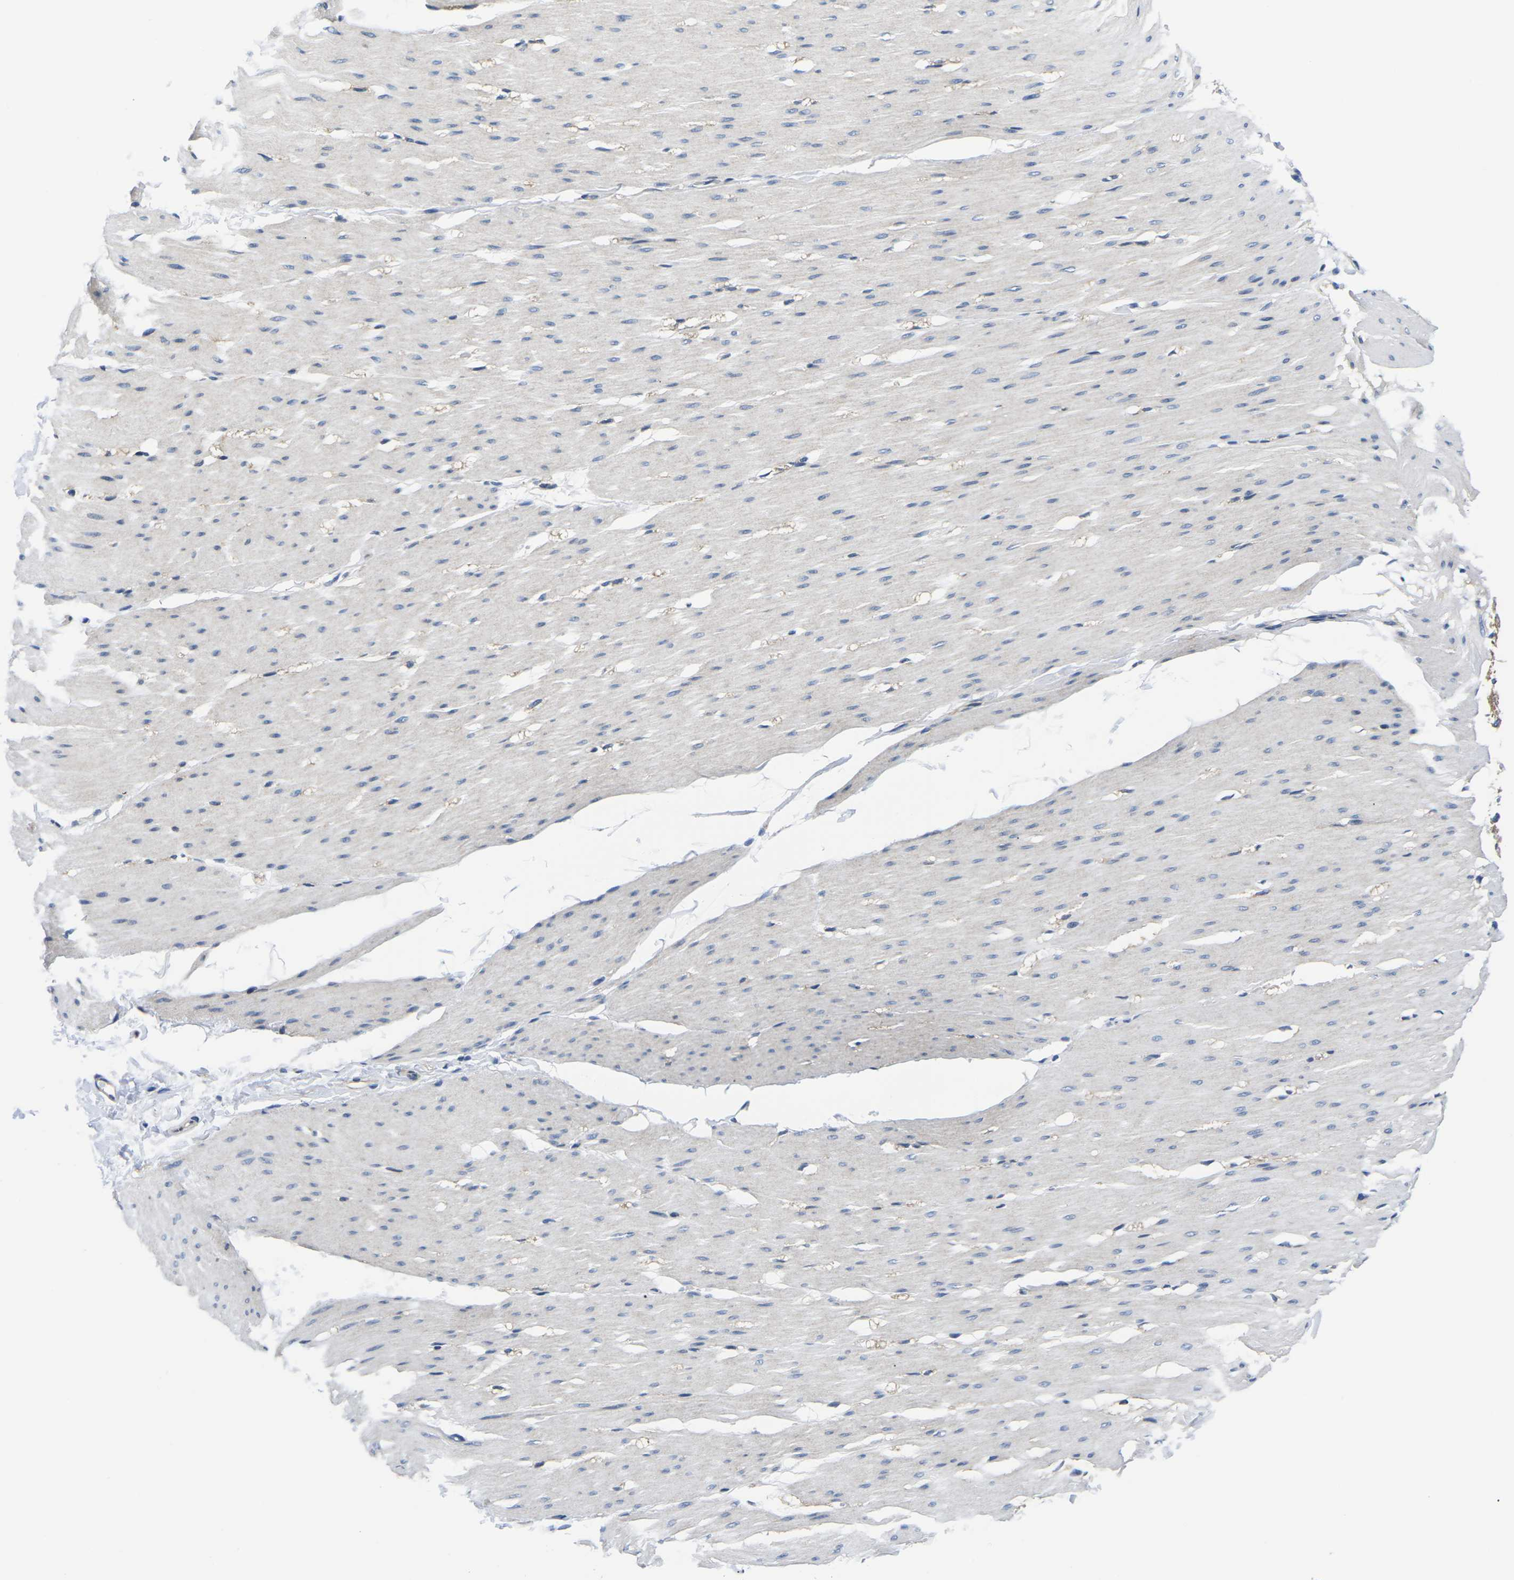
{"staining": {"intensity": "weak", "quantity": "<25%", "location": "cytoplasmic/membranous"}, "tissue": "smooth muscle", "cell_type": "Smooth muscle cells", "image_type": "normal", "snomed": [{"axis": "morphology", "description": "Normal tissue, NOS"}, {"axis": "topography", "description": "Smooth muscle"}, {"axis": "topography", "description": "Colon"}], "caption": "IHC histopathology image of unremarkable smooth muscle: smooth muscle stained with DAB (3,3'-diaminobenzidine) exhibits no significant protein positivity in smooth muscle cells.", "gene": "GSK3B", "patient": {"sex": "male", "age": 67}}